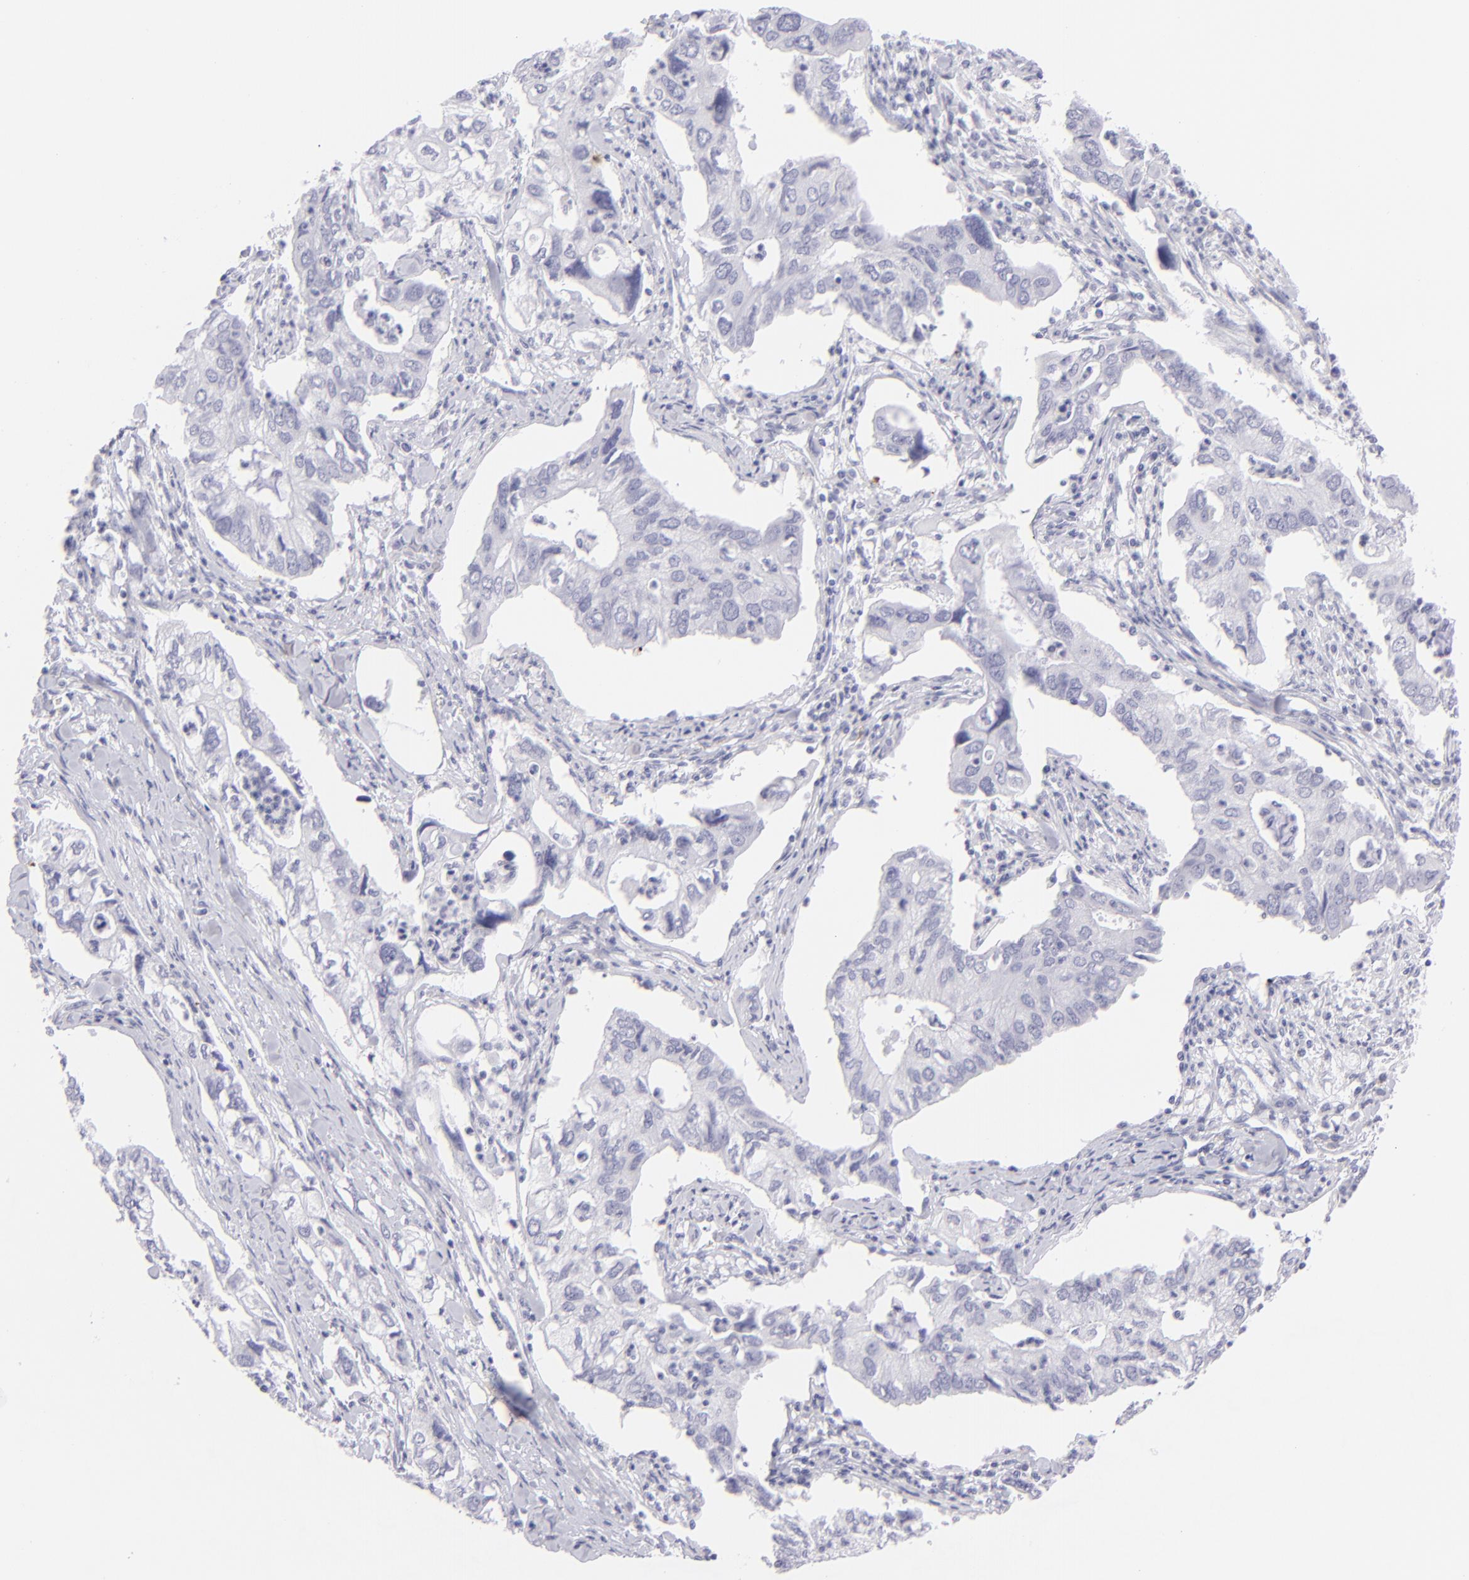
{"staining": {"intensity": "negative", "quantity": "none", "location": "none"}, "tissue": "lung cancer", "cell_type": "Tumor cells", "image_type": "cancer", "snomed": [{"axis": "morphology", "description": "Adenocarcinoma, NOS"}, {"axis": "topography", "description": "Lung"}], "caption": "A micrograph of lung adenocarcinoma stained for a protein displays no brown staining in tumor cells.", "gene": "FCER2", "patient": {"sex": "male", "age": 48}}